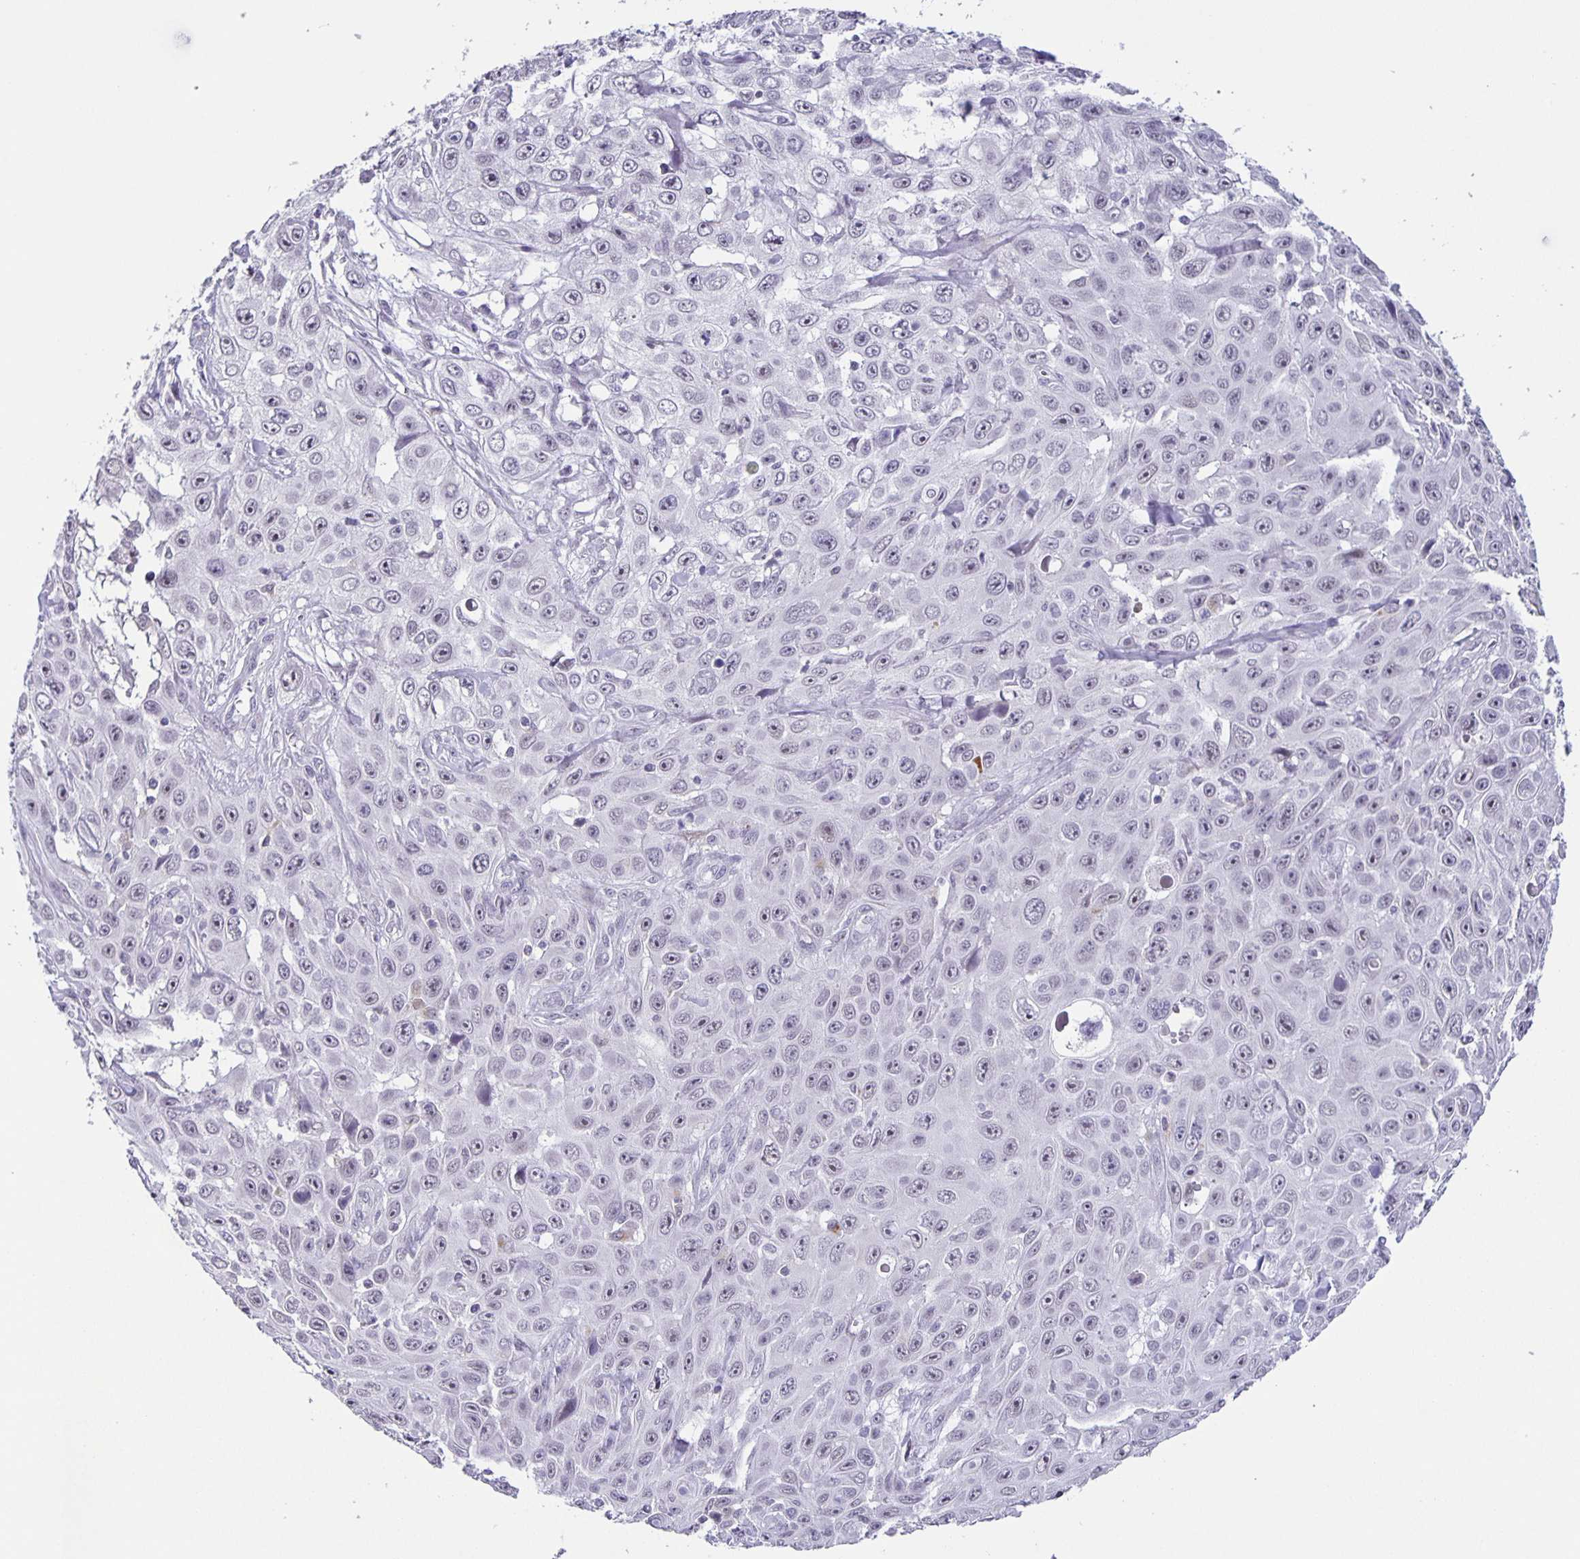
{"staining": {"intensity": "negative", "quantity": "none", "location": "none"}, "tissue": "skin cancer", "cell_type": "Tumor cells", "image_type": "cancer", "snomed": [{"axis": "morphology", "description": "Squamous cell carcinoma, NOS"}, {"axis": "topography", "description": "Skin"}], "caption": "This micrograph is of skin cancer stained with IHC to label a protein in brown with the nuclei are counter-stained blue. There is no expression in tumor cells.", "gene": "PHRF1", "patient": {"sex": "male", "age": 82}}